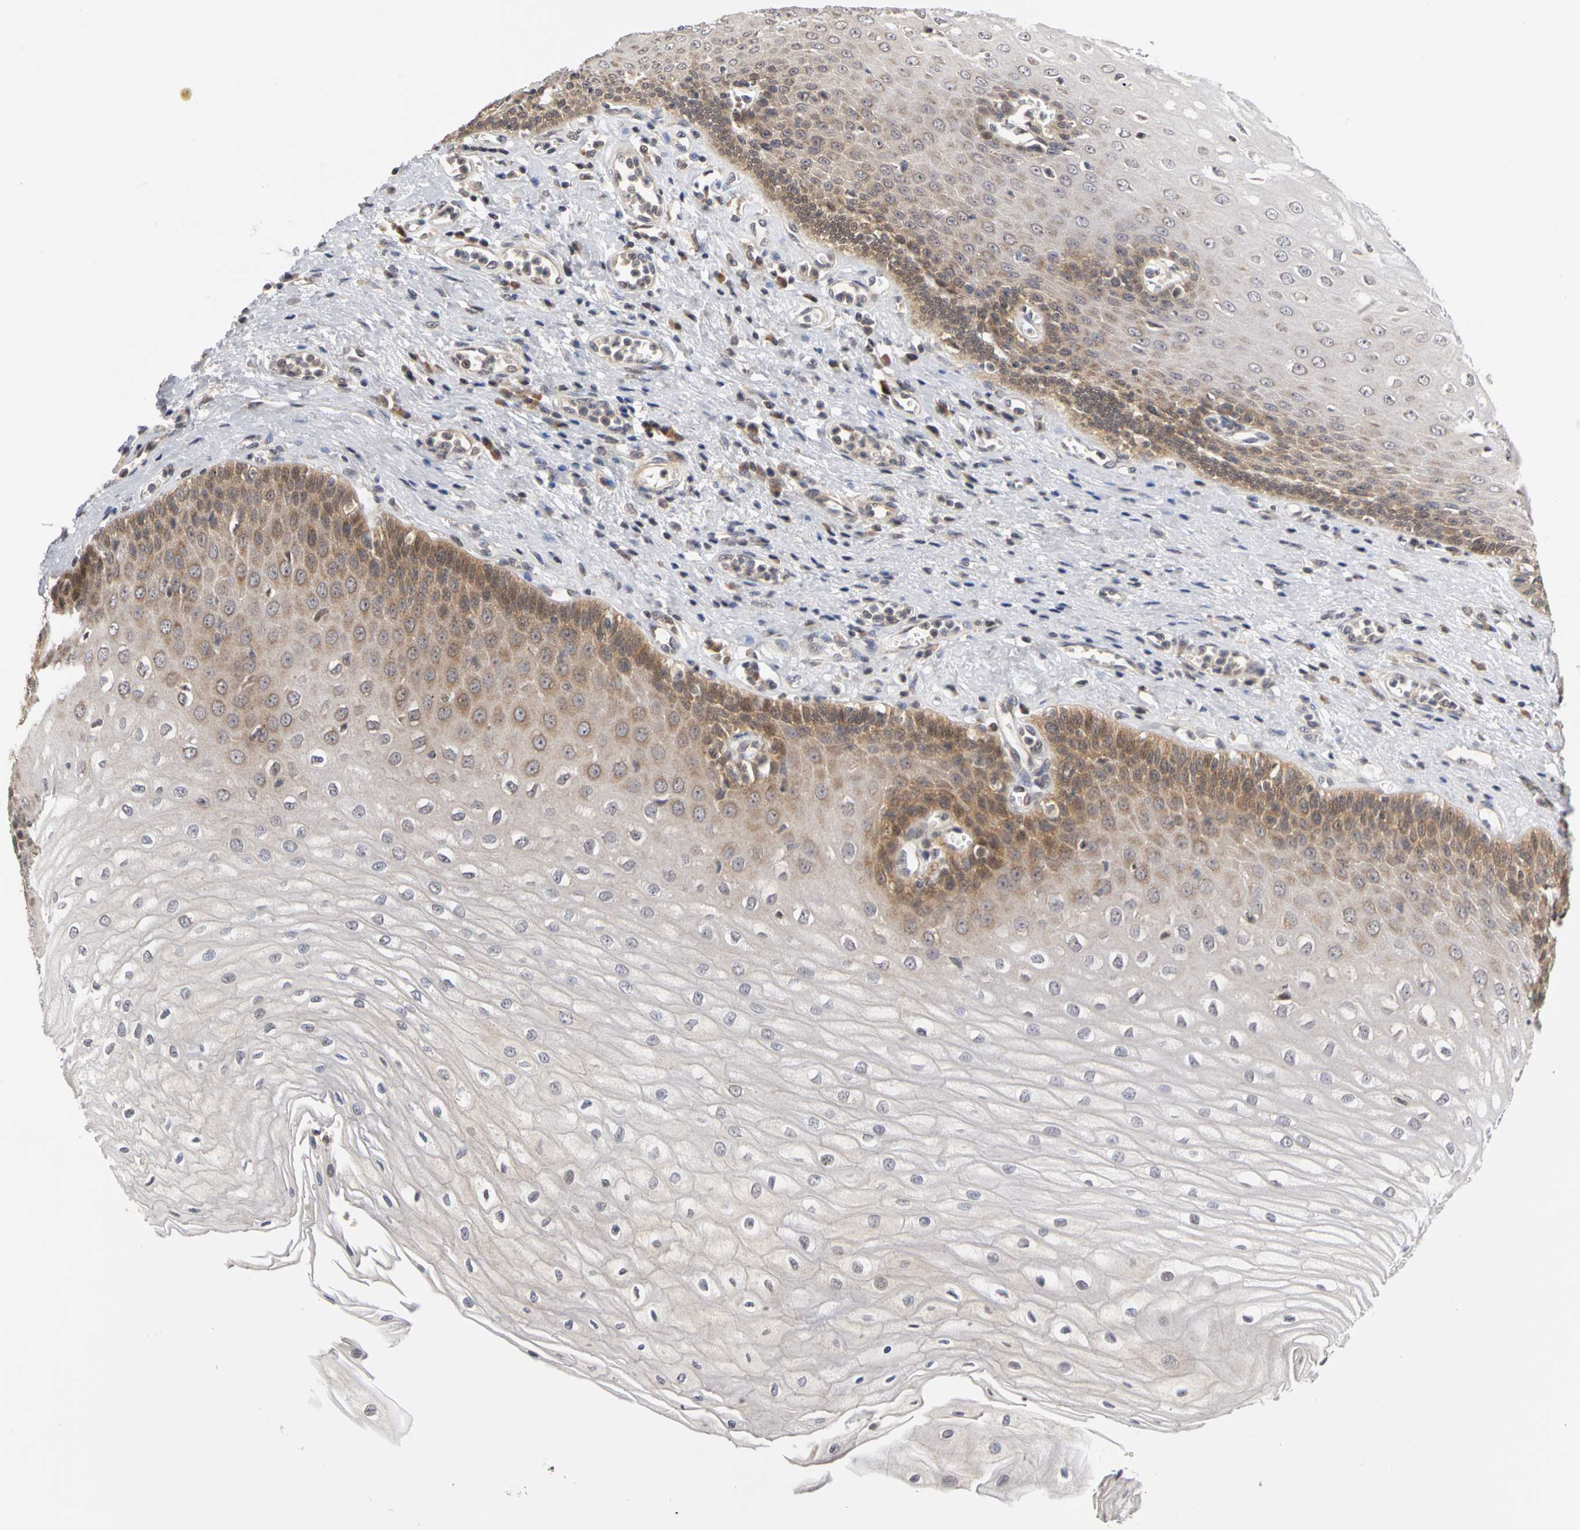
{"staining": {"intensity": "moderate", "quantity": ">75%", "location": "cytoplasmic/membranous"}, "tissue": "esophagus", "cell_type": "Squamous epithelial cells", "image_type": "normal", "snomed": [{"axis": "morphology", "description": "Normal tissue, NOS"}, {"axis": "morphology", "description": "Squamous cell carcinoma, NOS"}, {"axis": "topography", "description": "Esophagus"}], "caption": "Immunohistochemistry (IHC) photomicrograph of benign esophagus: human esophagus stained using immunohistochemistry demonstrates medium levels of moderate protein expression localized specifically in the cytoplasmic/membranous of squamous epithelial cells, appearing as a cytoplasmic/membranous brown color.", "gene": "UBE2M", "patient": {"sex": "male", "age": 65}}